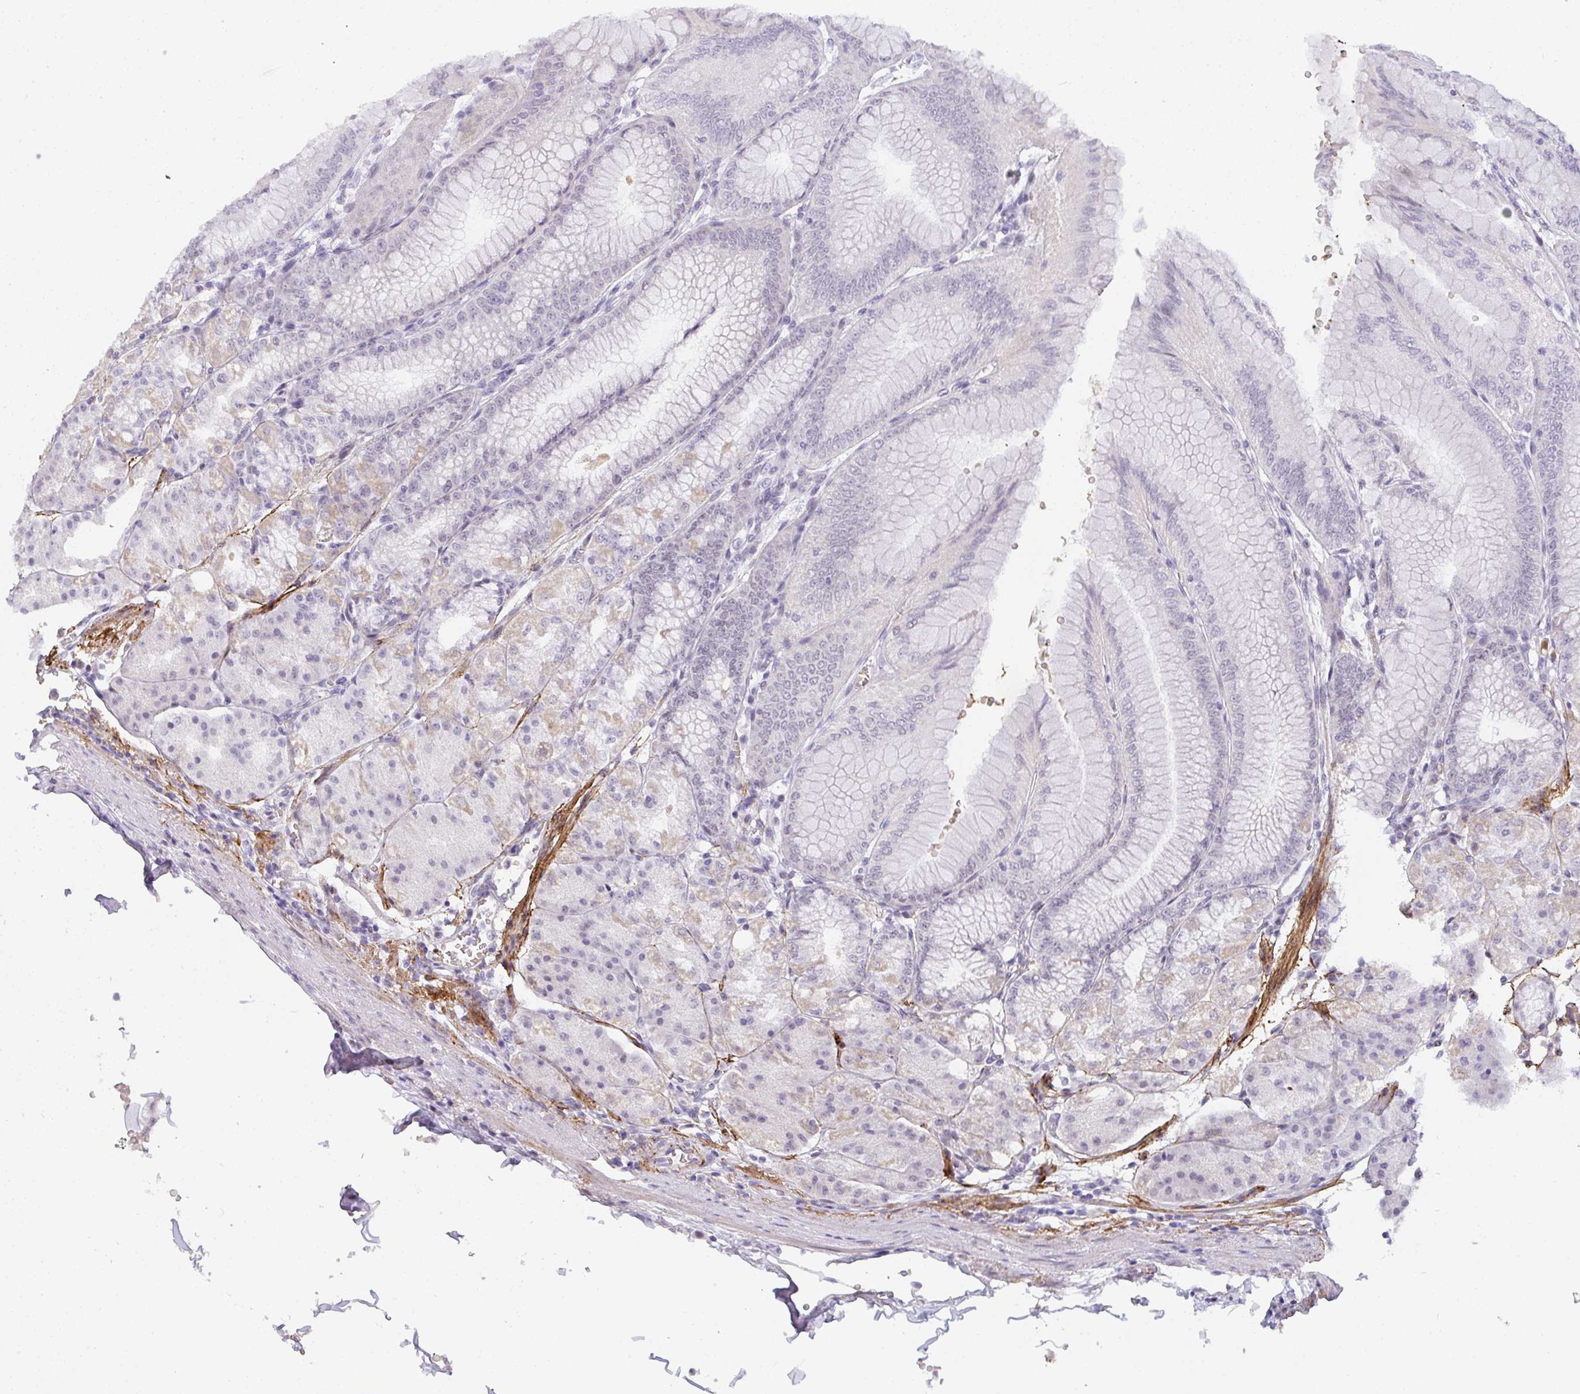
{"staining": {"intensity": "weak", "quantity": "<25%", "location": "cytoplasmic/membranous"}, "tissue": "stomach", "cell_type": "Glandular cells", "image_type": "normal", "snomed": [{"axis": "morphology", "description": "Normal tissue, NOS"}, {"axis": "topography", "description": "Stomach, lower"}], "caption": "DAB (3,3'-diaminobenzidine) immunohistochemical staining of benign stomach demonstrates no significant staining in glandular cells.", "gene": "TNMD", "patient": {"sex": "male", "age": 71}}